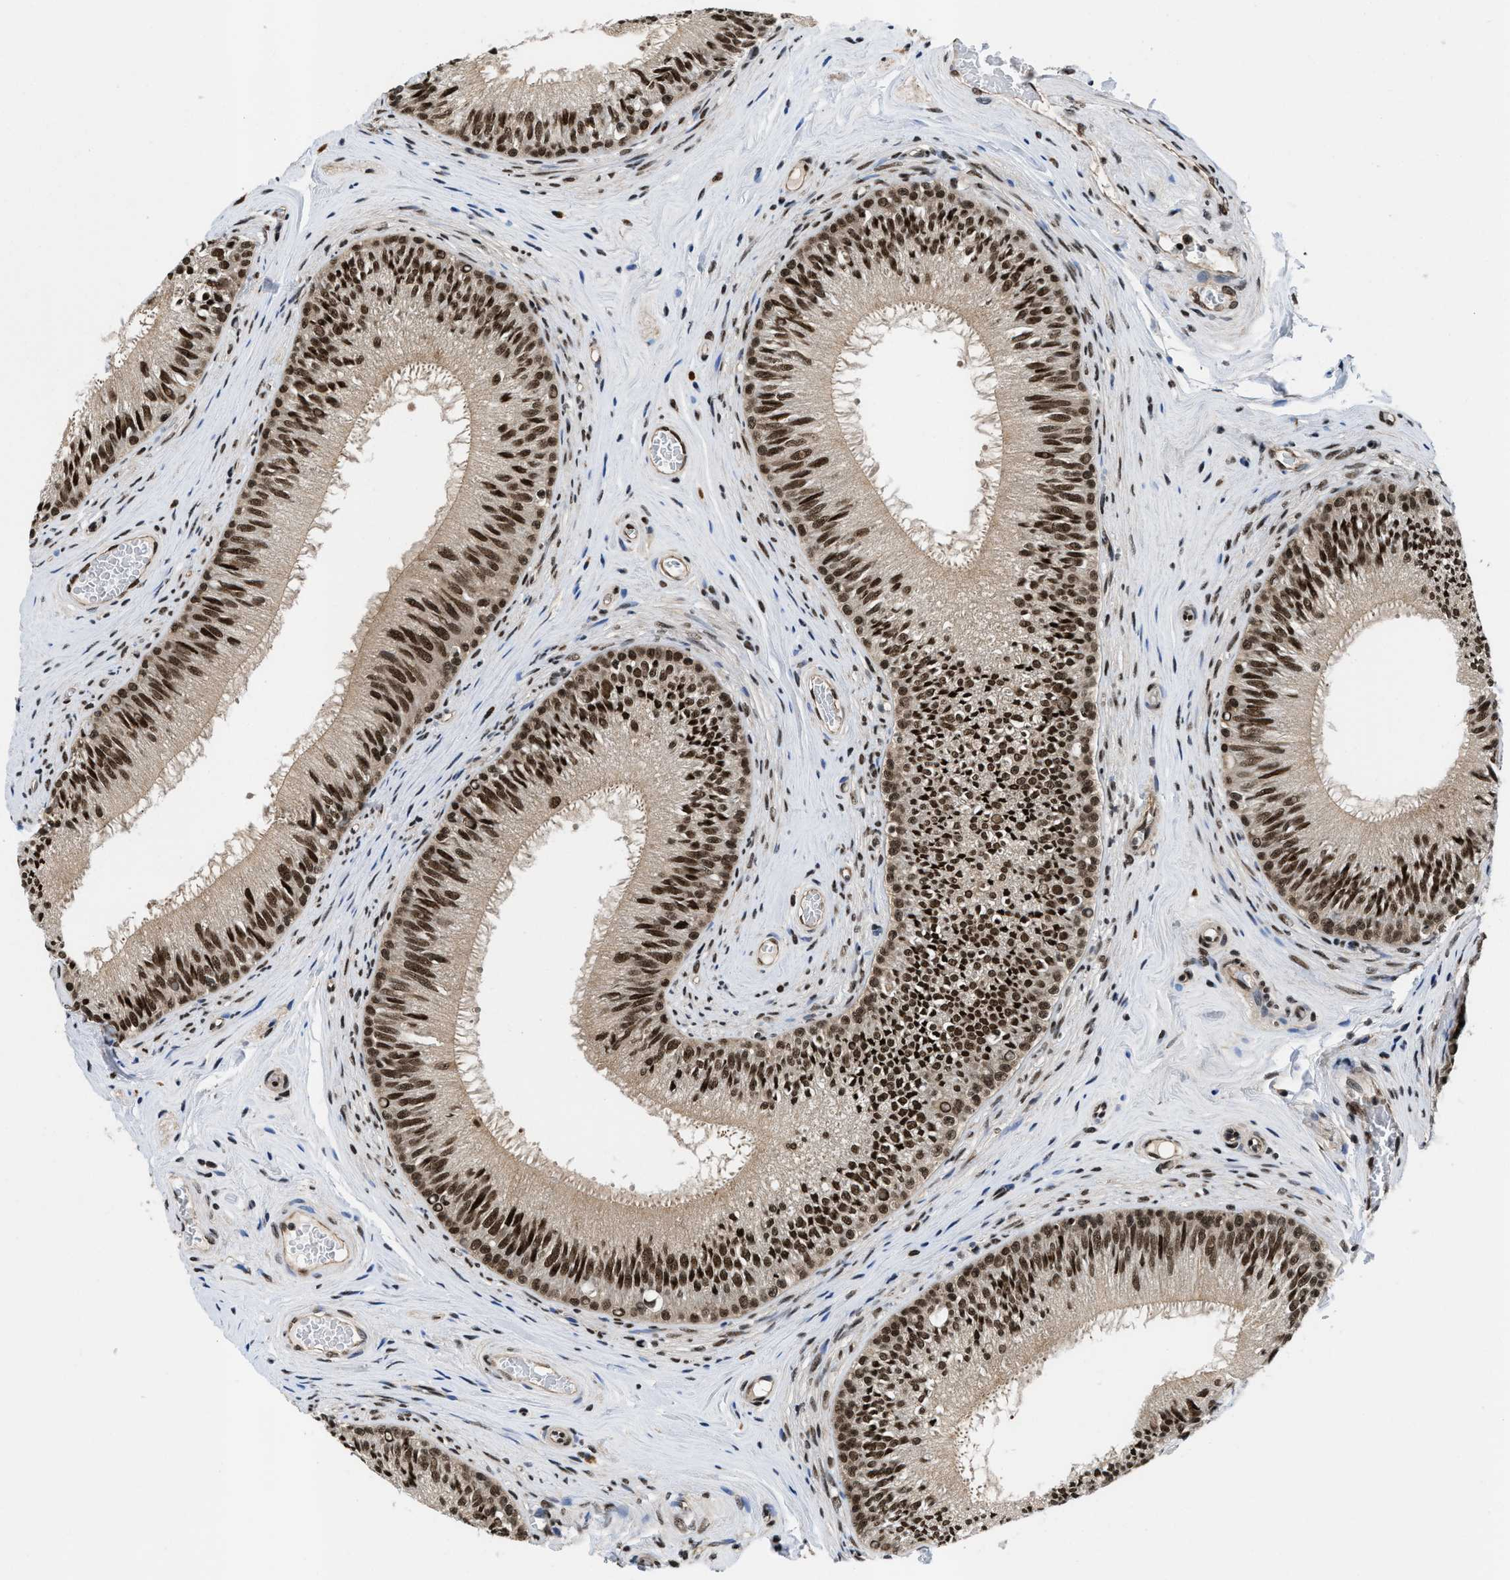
{"staining": {"intensity": "strong", "quantity": ">75%", "location": "cytoplasmic/membranous,nuclear"}, "tissue": "epididymis", "cell_type": "Glandular cells", "image_type": "normal", "snomed": [{"axis": "morphology", "description": "Normal tissue, NOS"}, {"axis": "topography", "description": "Testis"}, {"axis": "topography", "description": "Epididymis"}], "caption": "Glandular cells reveal strong cytoplasmic/membranous,nuclear staining in approximately >75% of cells in unremarkable epididymis. (IHC, brightfield microscopy, high magnification).", "gene": "SAFB", "patient": {"sex": "male", "age": 36}}